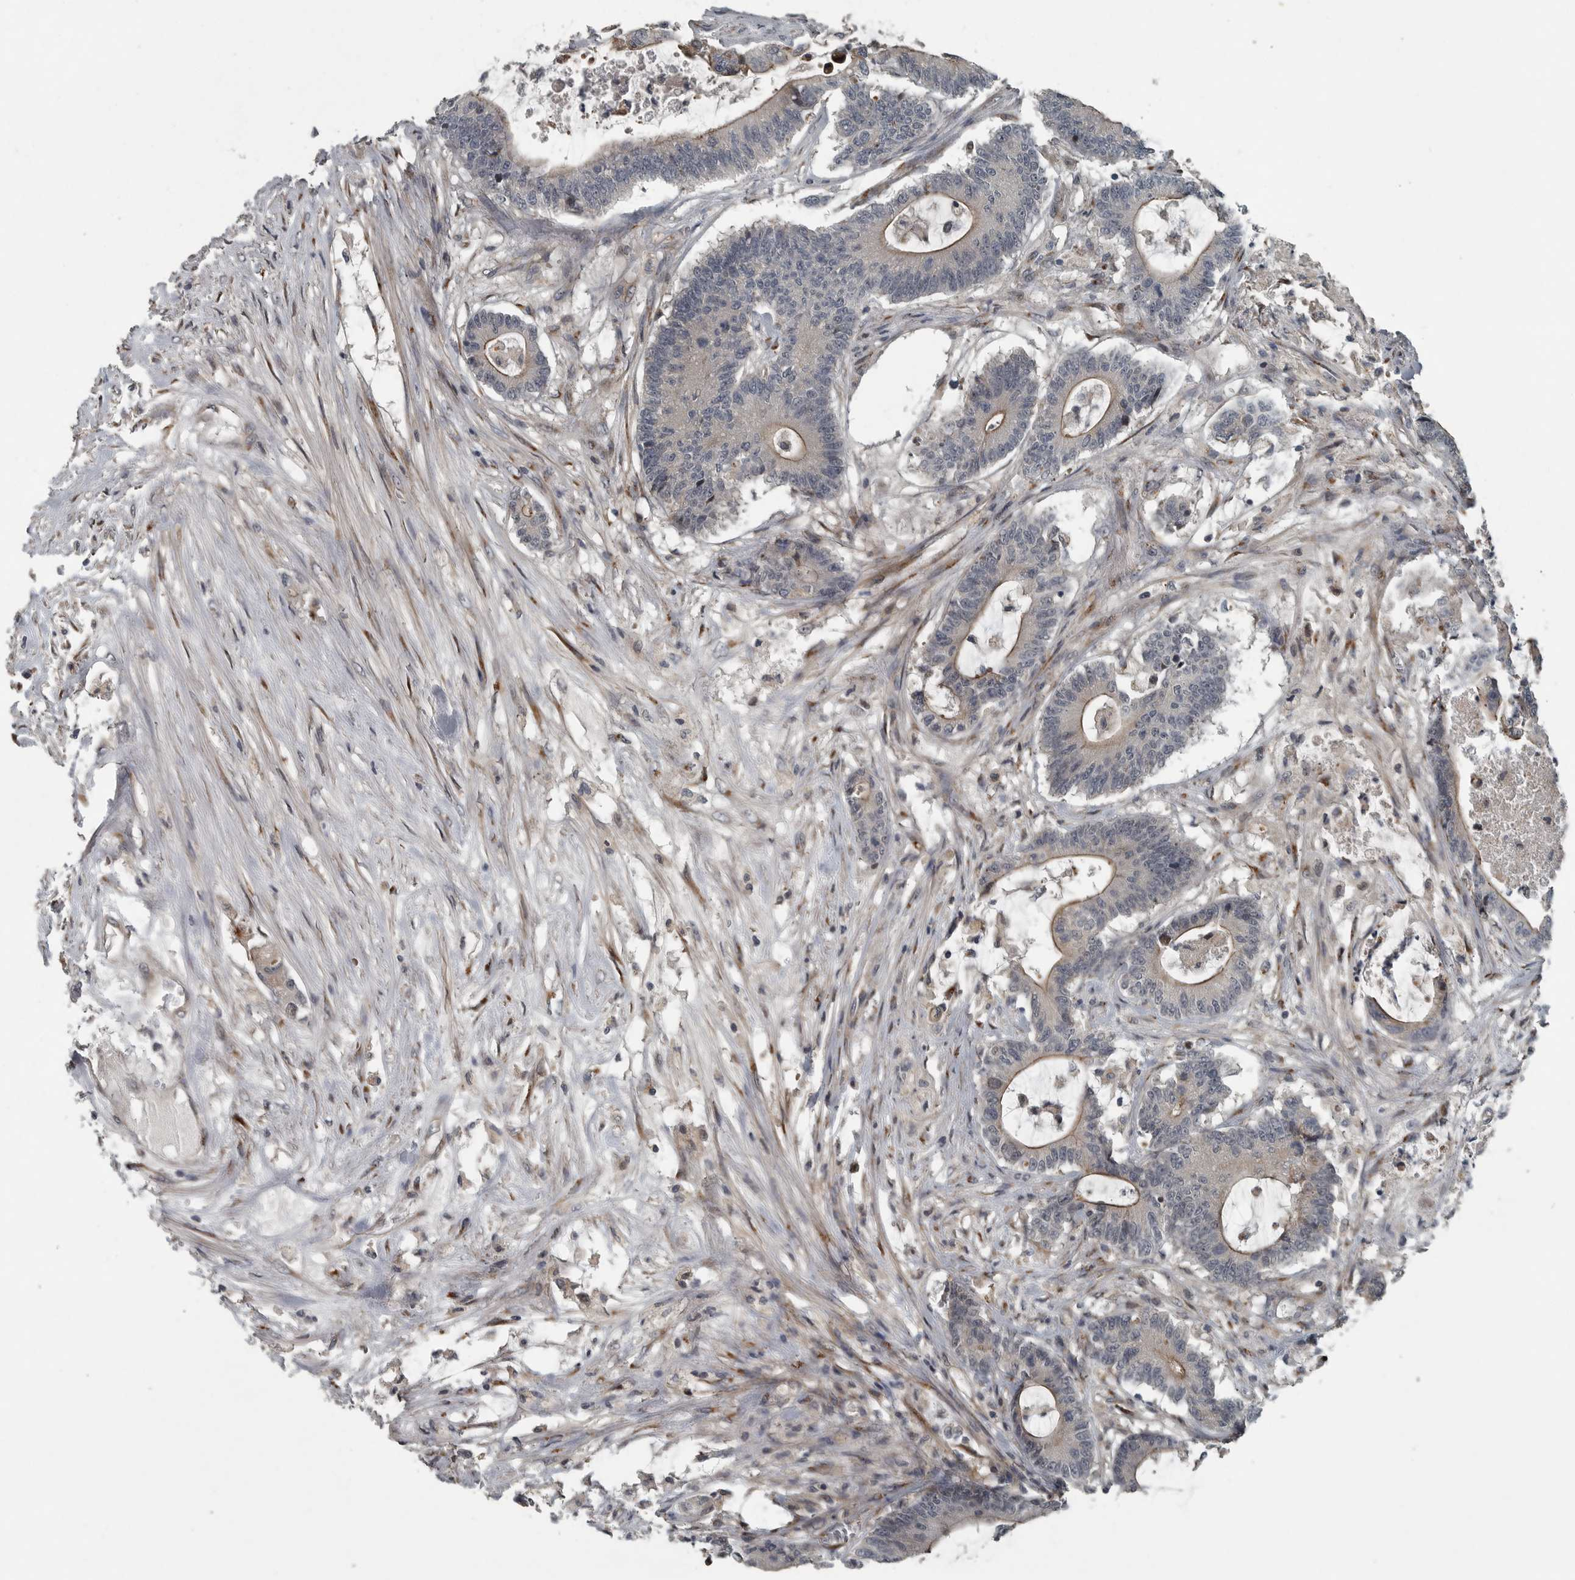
{"staining": {"intensity": "weak", "quantity": "25%-75%", "location": "cytoplasmic/membranous"}, "tissue": "colorectal cancer", "cell_type": "Tumor cells", "image_type": "cancer", "snomed": [{"axis": "morphology", "description": "Adenocarcinoma, NOS"}, {"axis": "topography", "description": "Colon"}], "caption": "Protein analysis of colorectal cancer (adenocarcinoma) tissue shows weak cytoplasmic/membranous expression in about 25%-75% of tumor cells.", "gene": "ZNF345", "patient": {"sex": "female", "age": 84}}